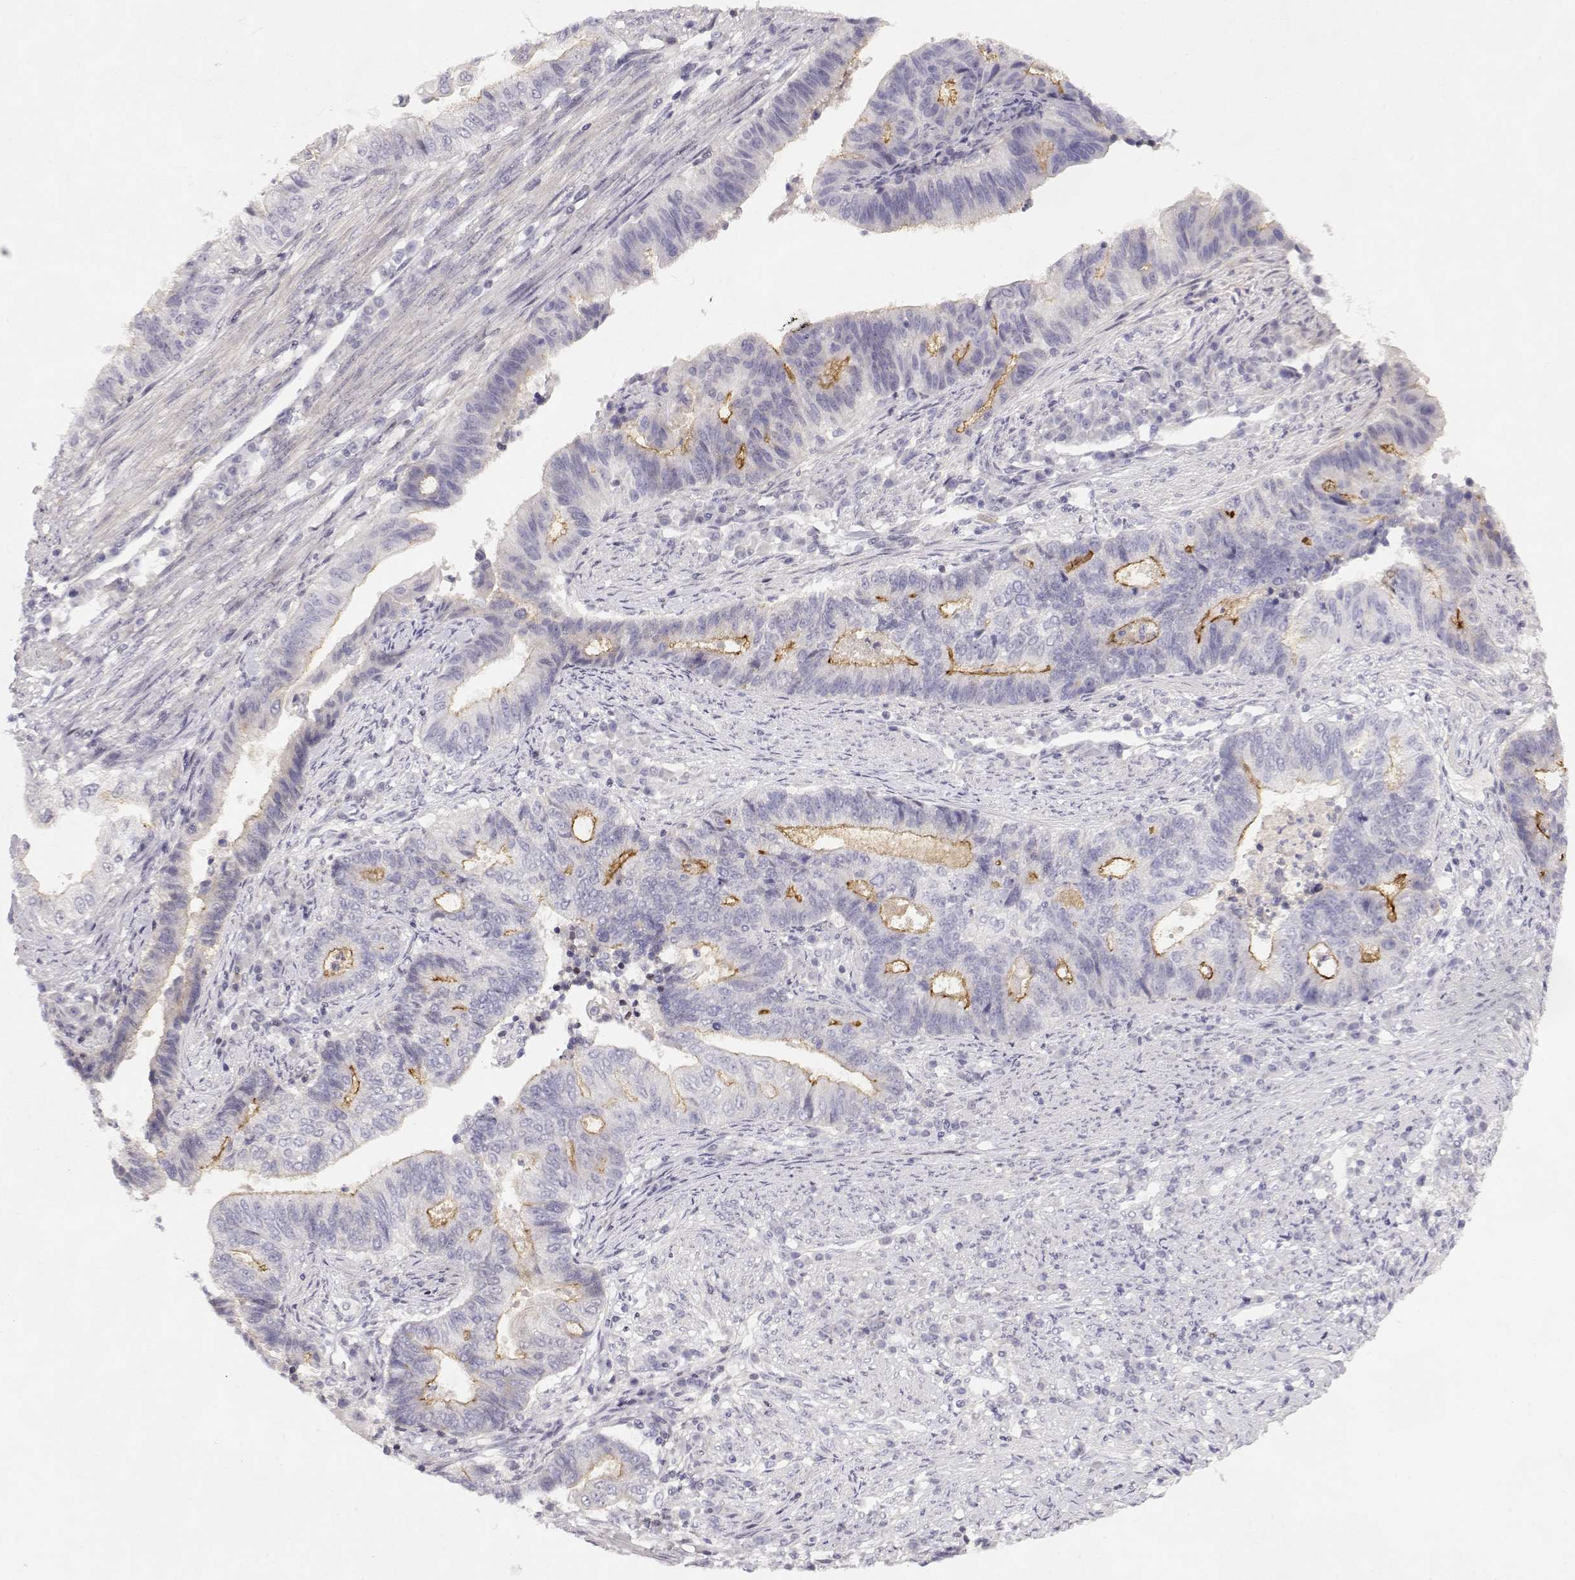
{"staining": {"intensity": "moderate", "quantity": "<25%", "location": "cytoplasmic/membranous"}, "tissue": "endometrial cancer", "cell_type": "Tumor cells", "image_type": "cancer", "snomed": [{"axis": "morphology", "description": "Adenocarcinoma, NOS"}, {"axis": "topography", "description": "Uterus"}, {"axis": "topography", "description": "Endometrium"}], "caption": "Endometrial cancer stained with a brown dye shows moderate cytoplasmic/membranous positive staining in about <25% of tumor cells.", "gene": "CRX", "patient": {"sex": "female", "age": 54}}